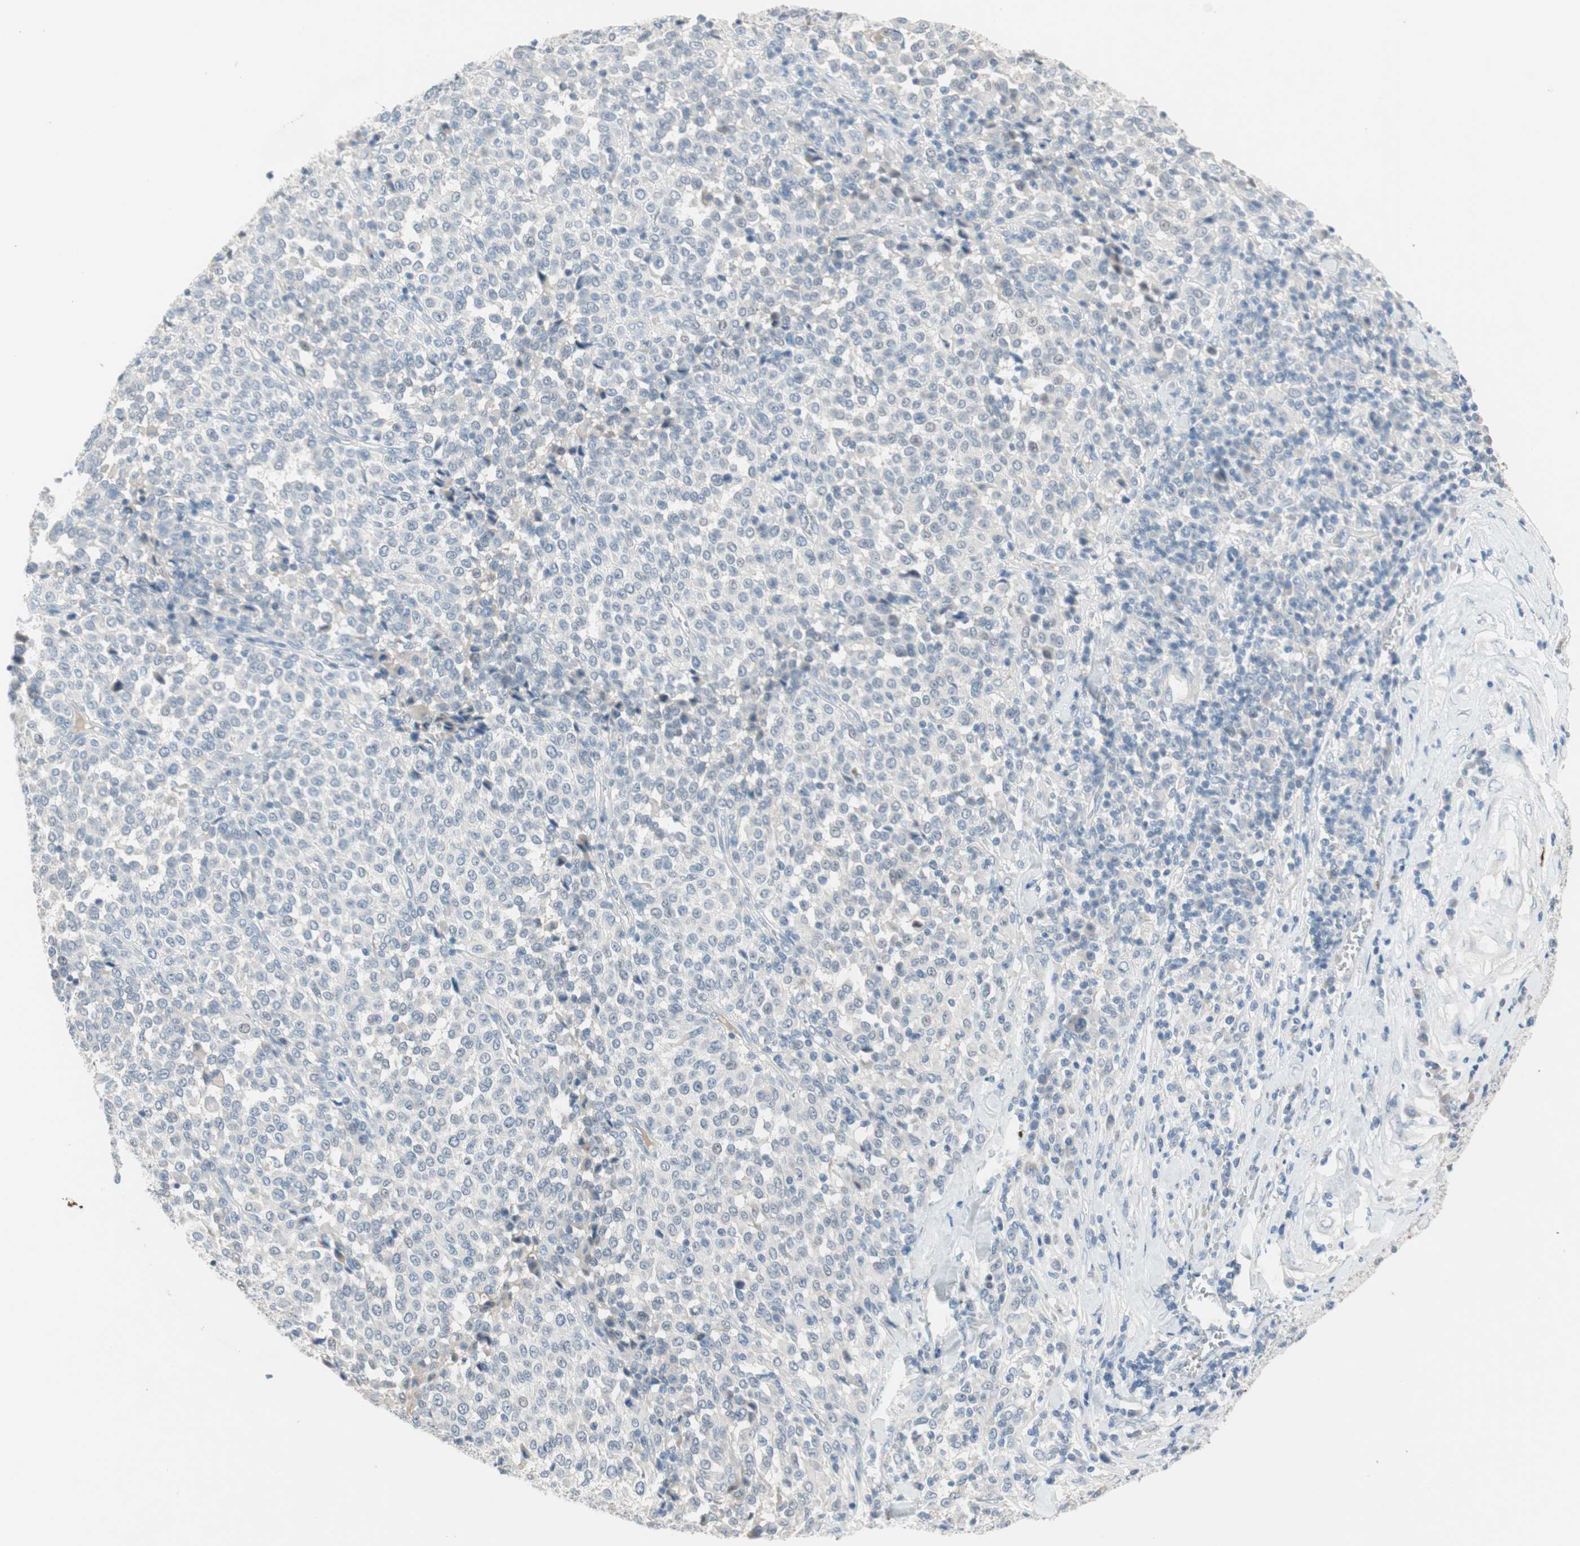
{"staining": {"intensity": "negative", "quantity": "none", "location": "none"}, "tissue": "melanoma", "cell_type": "Tumor cells", "image_type": "cancer", "snomed": [{"axis": "morphology", "description": "Malignant melanoma, Metastatic site"}, {"axis": "topography", "description": "Pancreas"}], "caption": "DAB immunohistochemical staining of malignant melanoma (metastatic site) displays no significant positivity in tumor cells.", "gene": "PDZK1", "patient": {"sex": "female", "age": 30}}